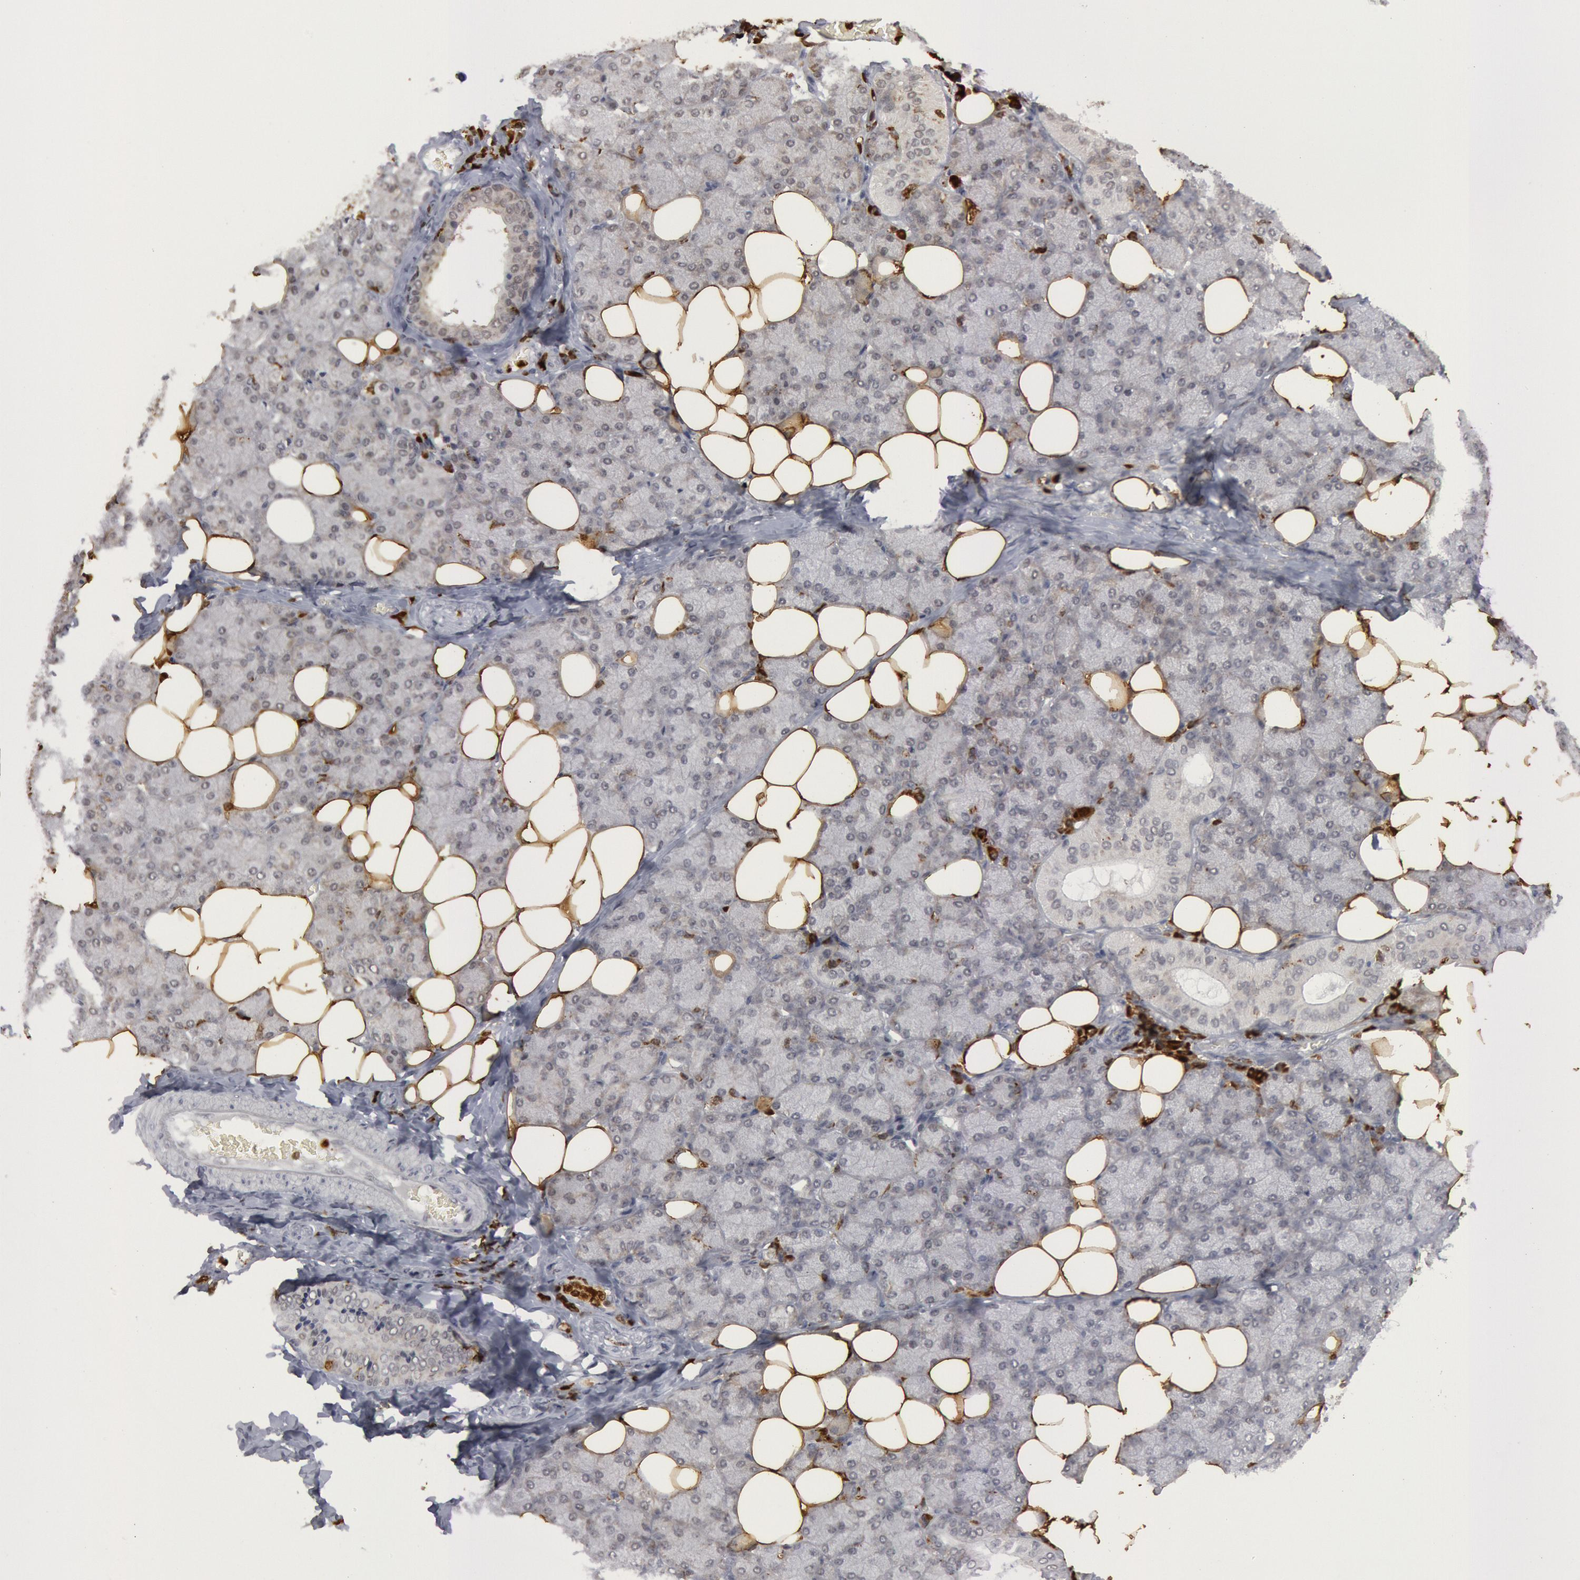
{"staining": {"intensity": "negative", "quantity": "none", "location": "none"}, "tissue": "salivary gland", "cell_type": "Glandular cells", "image_type": "normal", "snomed": [{"axis": "morphology", "description": "Normal tissue, NOS"}, {"axis": "topography", "description": "Lymph node"}, {"axis": "topography", "description": "Salivary gland"}], "caption": "This is an immunohistochemistry (IHC) micrograph of normal salivary gland. There is no expression in glandular cells.", "gene": "PTPN6", "patient": {"sex": "male", "age": 8}}